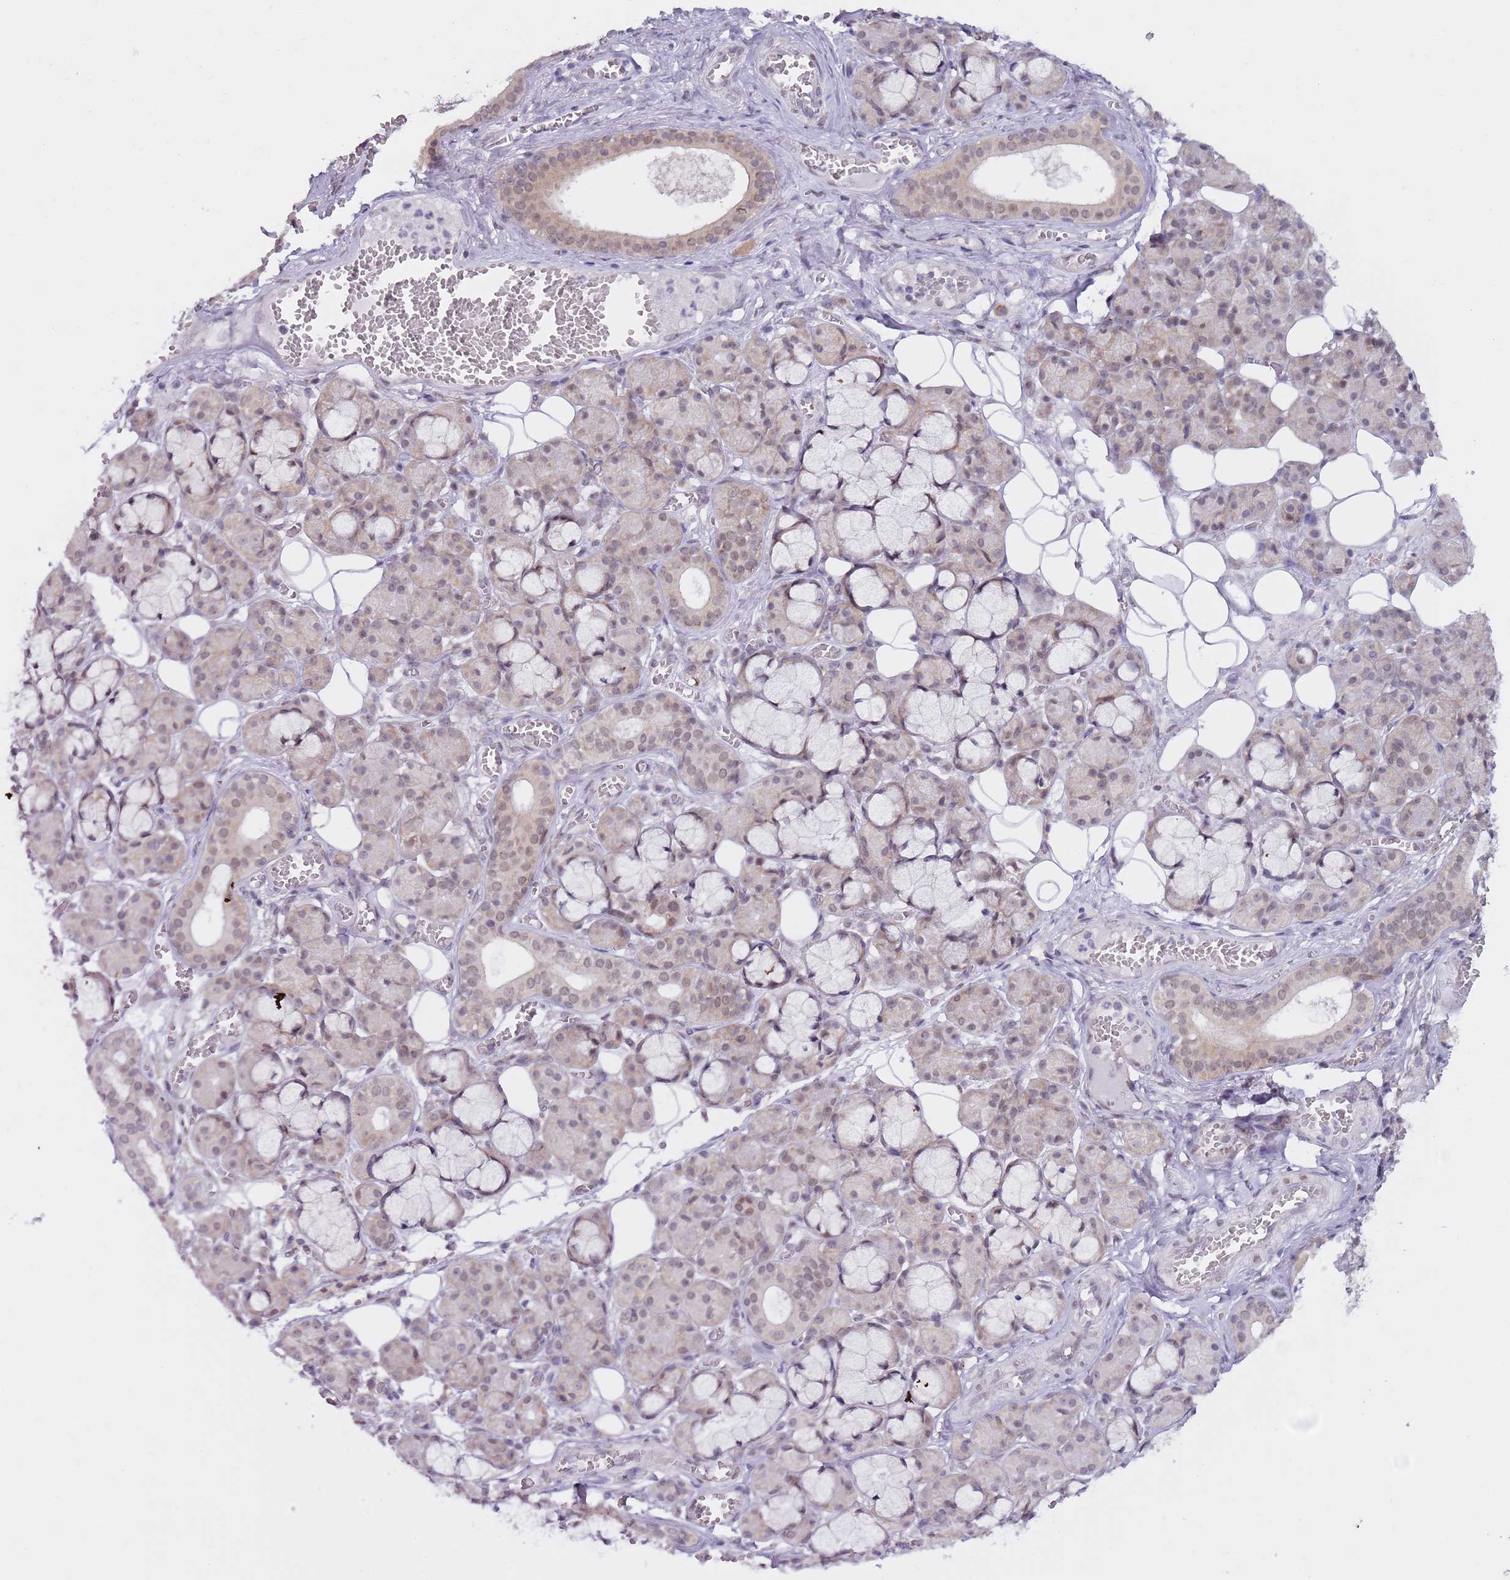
{"staining": {"intensity": "weak", "quantity": "25%-75%", "location": "nuclear"}, "tissue": "salivary gland", "cell_type": "Glandular cells", "image_type": "normal", "snomed": [{"axis": "morphology", "description": "Normal tissue, NOS"}, {"axis": "topography", "description": "Salivary gland"}], "caption": "Weak nuclear staining for a protein is identified in about 25%-75% of glandular cells of unremarkable salivary gland using IHC.", "gene": "SLC25A32", "patient": {"sex": "male", "age": 63}}